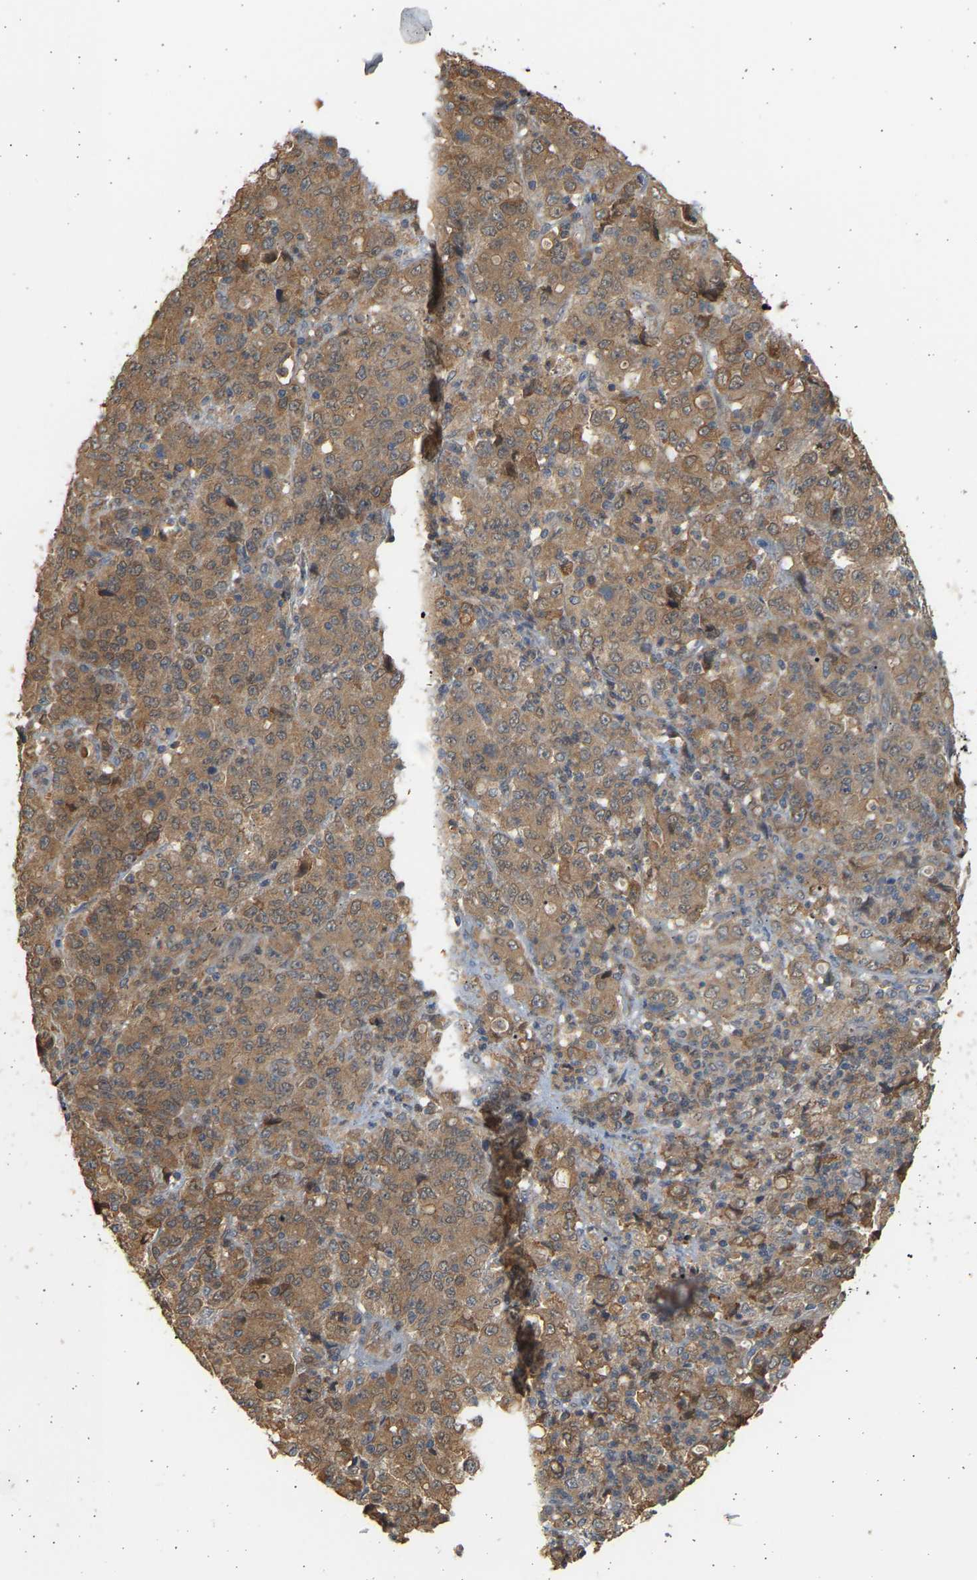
{"staining": {"intensity": "moderate", "quantity": ">75%", "location": "cytoplasmic/membranous"}, "tissue": "stomach cancer", "cell_type": "Tumor cells", "image_type": "cancer", "snomed": [{"axis": "morphology", "description": "Adenocarcinoma, NOS"}, {"axis": "topography", "description": "Stomach, lower"}], "caption": "Human stomach cancer stained for a protein (brown) demonstrates moderate cytoplasmic/membranous positive staining in about >75% of tumor cells.", "gene": "B4GALT6", "patient": {"sex": "female", "age": 71}}